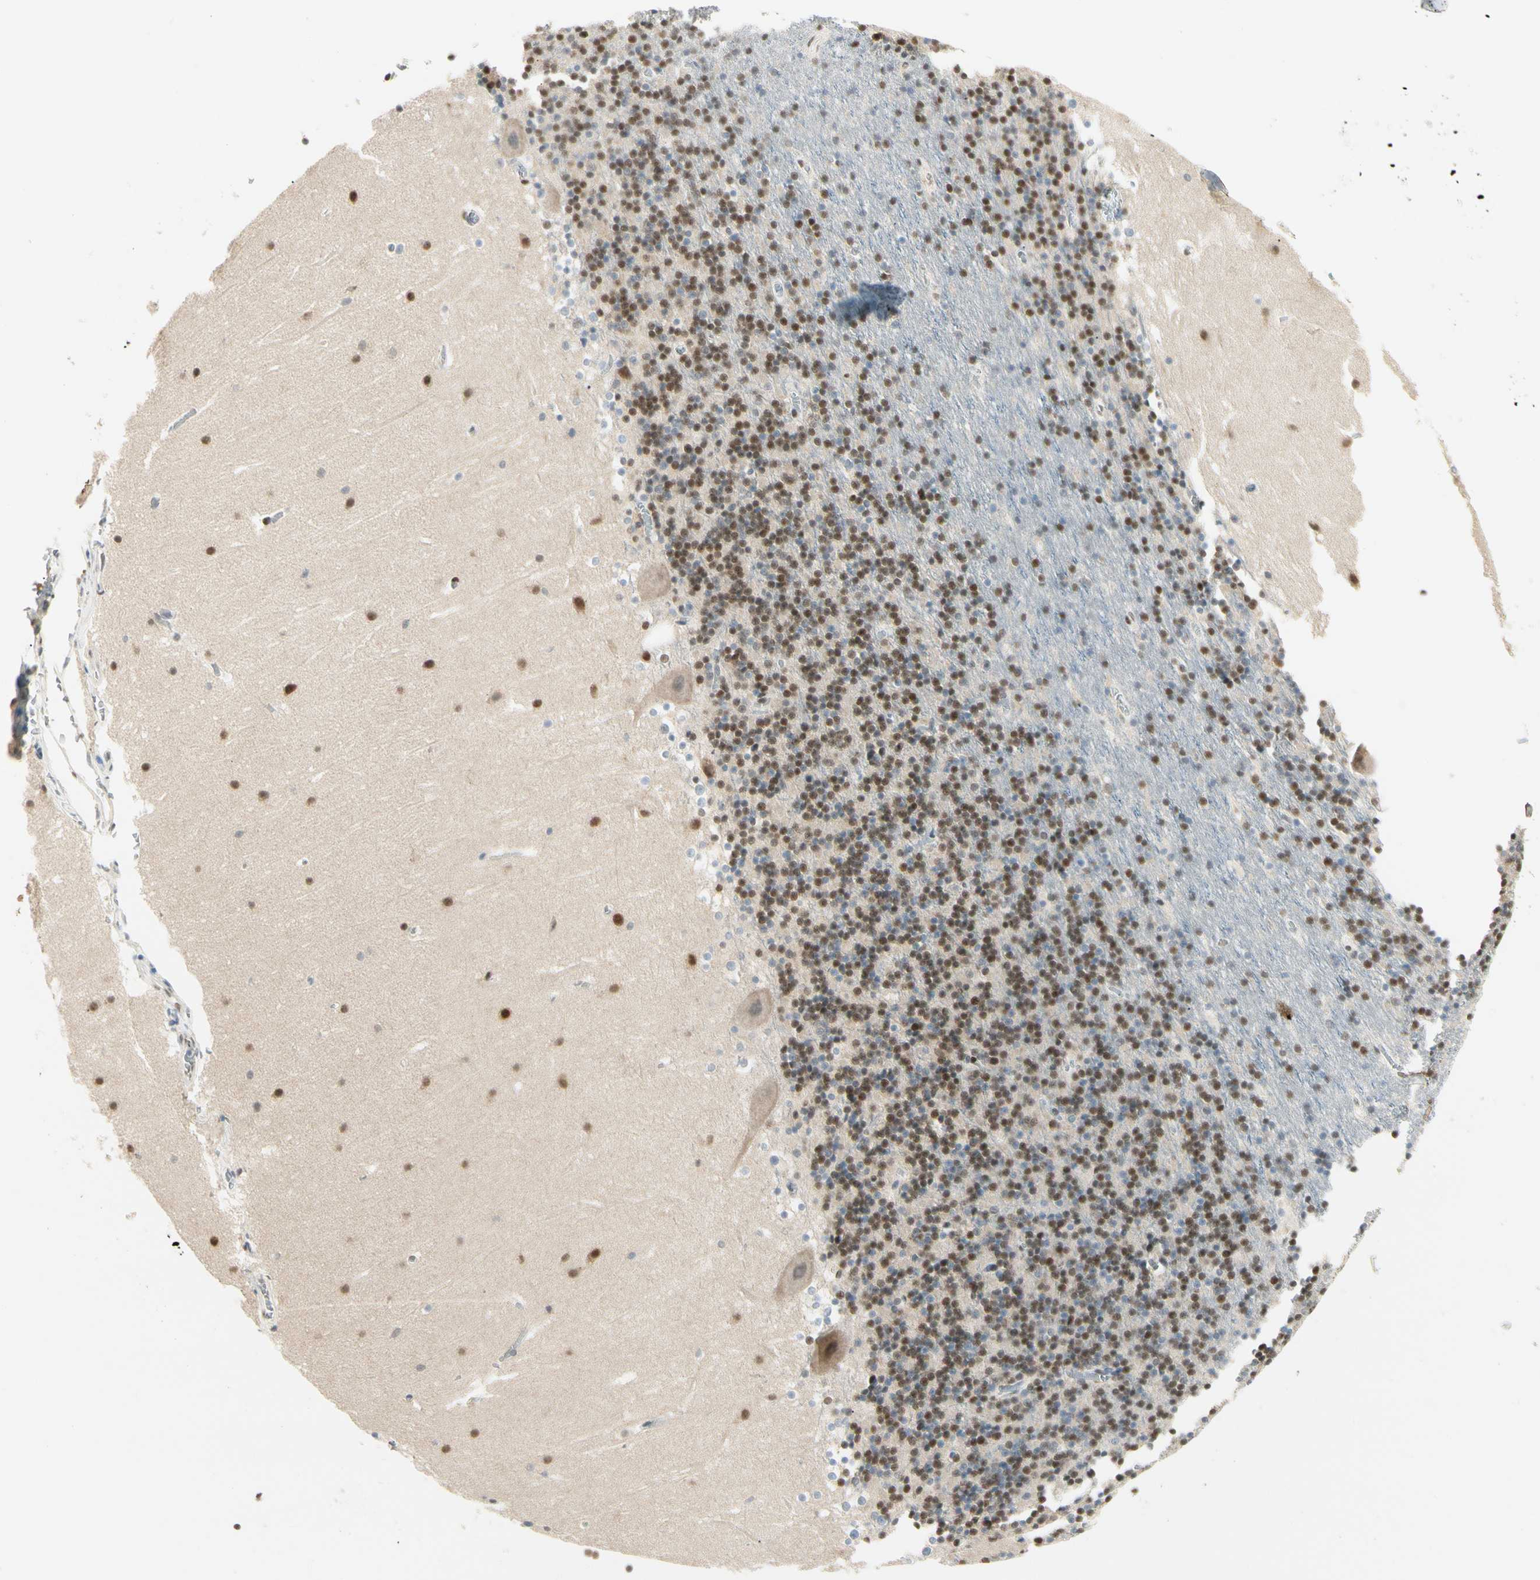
{"staining": {"intensity": "strong", "quantity": ">75%", "location": "nuclear"}, "tissue": "cerebellum", "cell_type": "Cells in granular layer", "image_type": "normal", "snomed": [{"axis": "morphology", "description": "Normal tissue, NOS"}, {"axis": "topography", "description": "Cerebellum"}], "caption": "Cerebellum stained with immunohistochemistry demonstrates strong nuclear positivity in approximately >75% of cells in granular layer.", "gene": "ATXN1", "patient": {"sex": "male", "age": 45}}